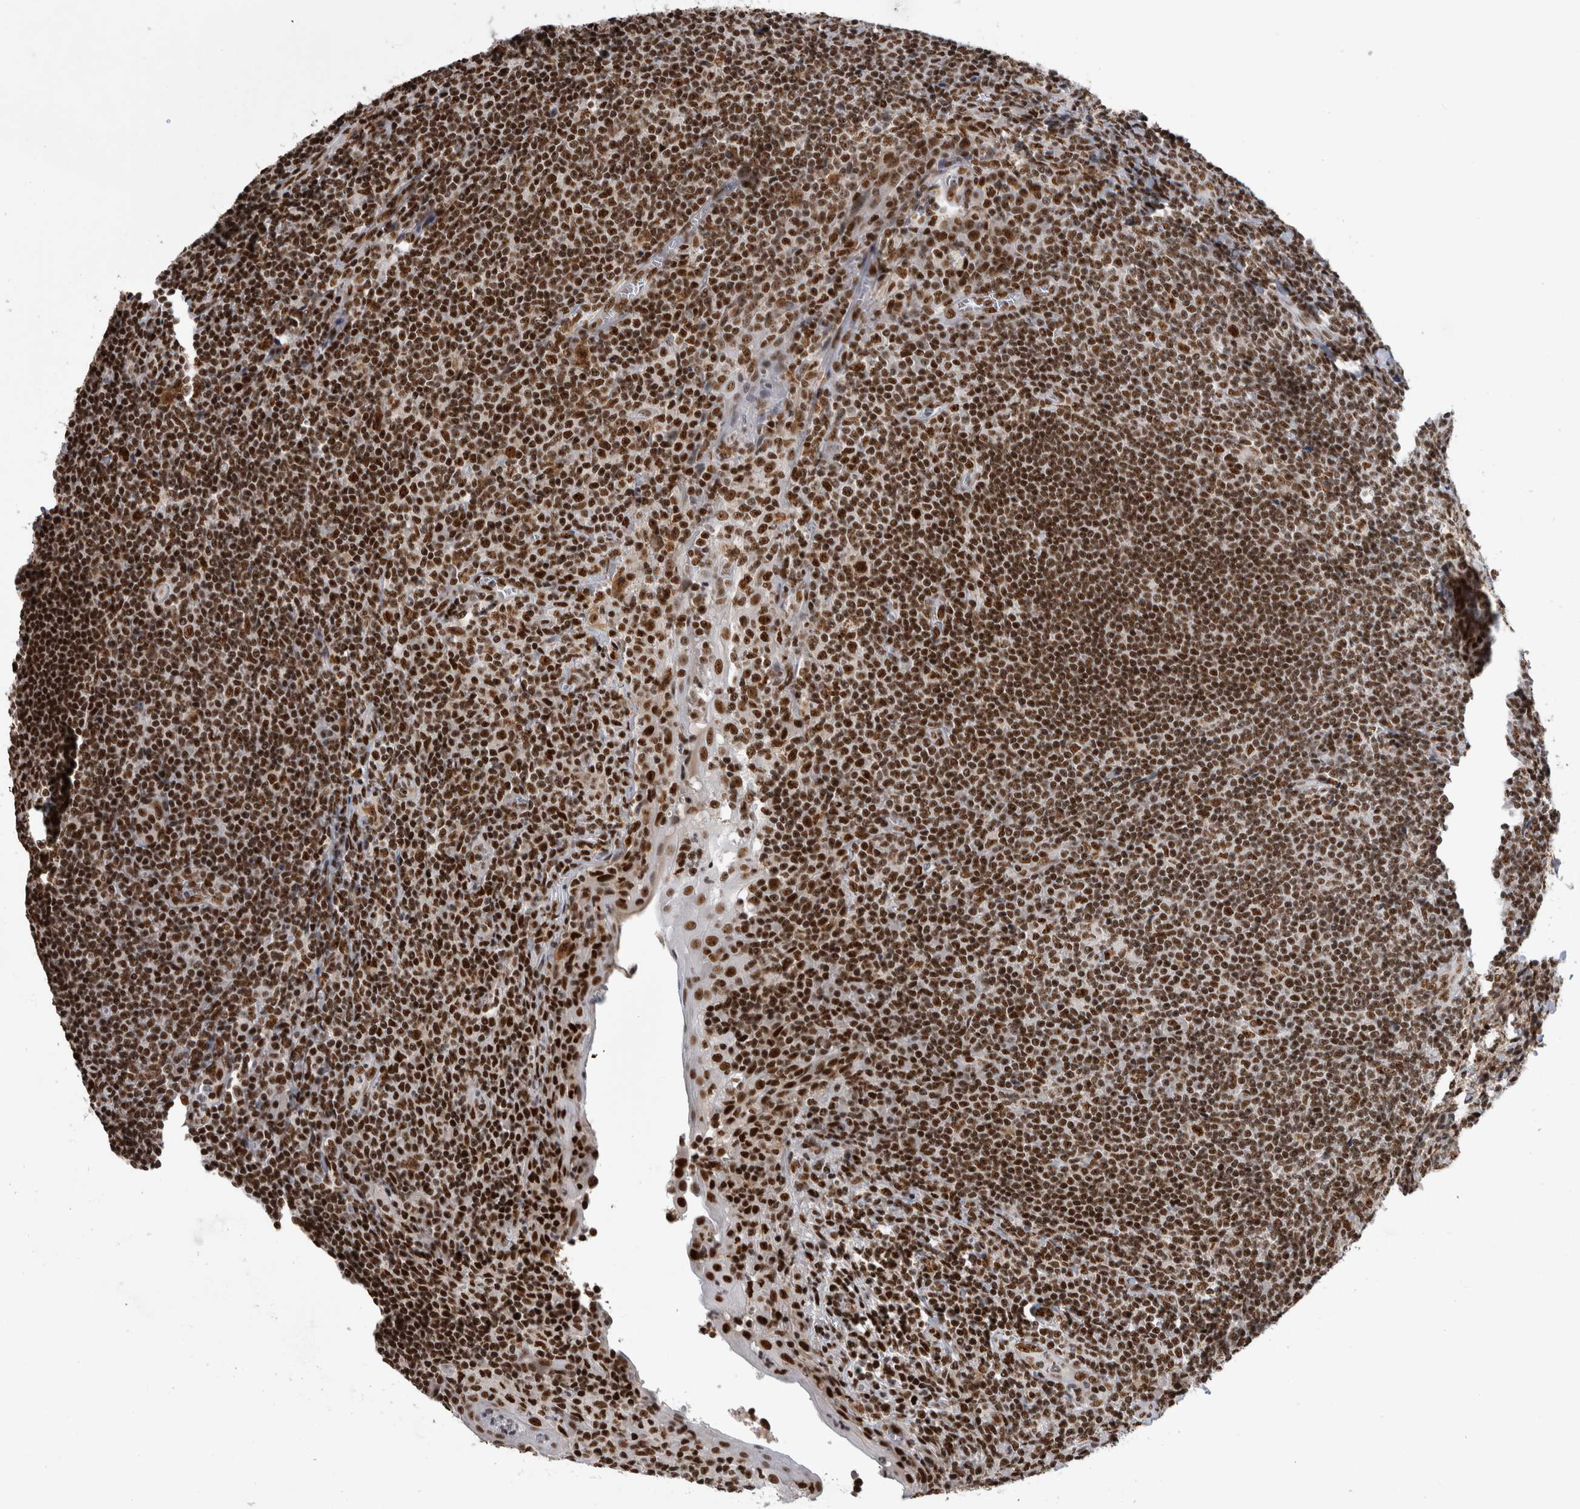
{"staining": {"intensity": "strong", "quantity": ">75%", "location": "nuclear"}, "tissue": "tonsil", "cell_type": "Germinal center cells", "image_type": "normal", "snomed": [{"axis": "morphology", "description": "Normal tissue, NOS"}, {"axis": "topography", "description": "Tonsil"}], "caption": "Protein staining by immunohistochemistry (IHC) reveals strong nuclear expression in approximately >75% of germinal center cells in normal tonsil. The protein of interest is shown in brown color, while the nuclei are stained blue.", "gene": "ZSCAN2", "patient": {"sex": "male", "age": 37}}